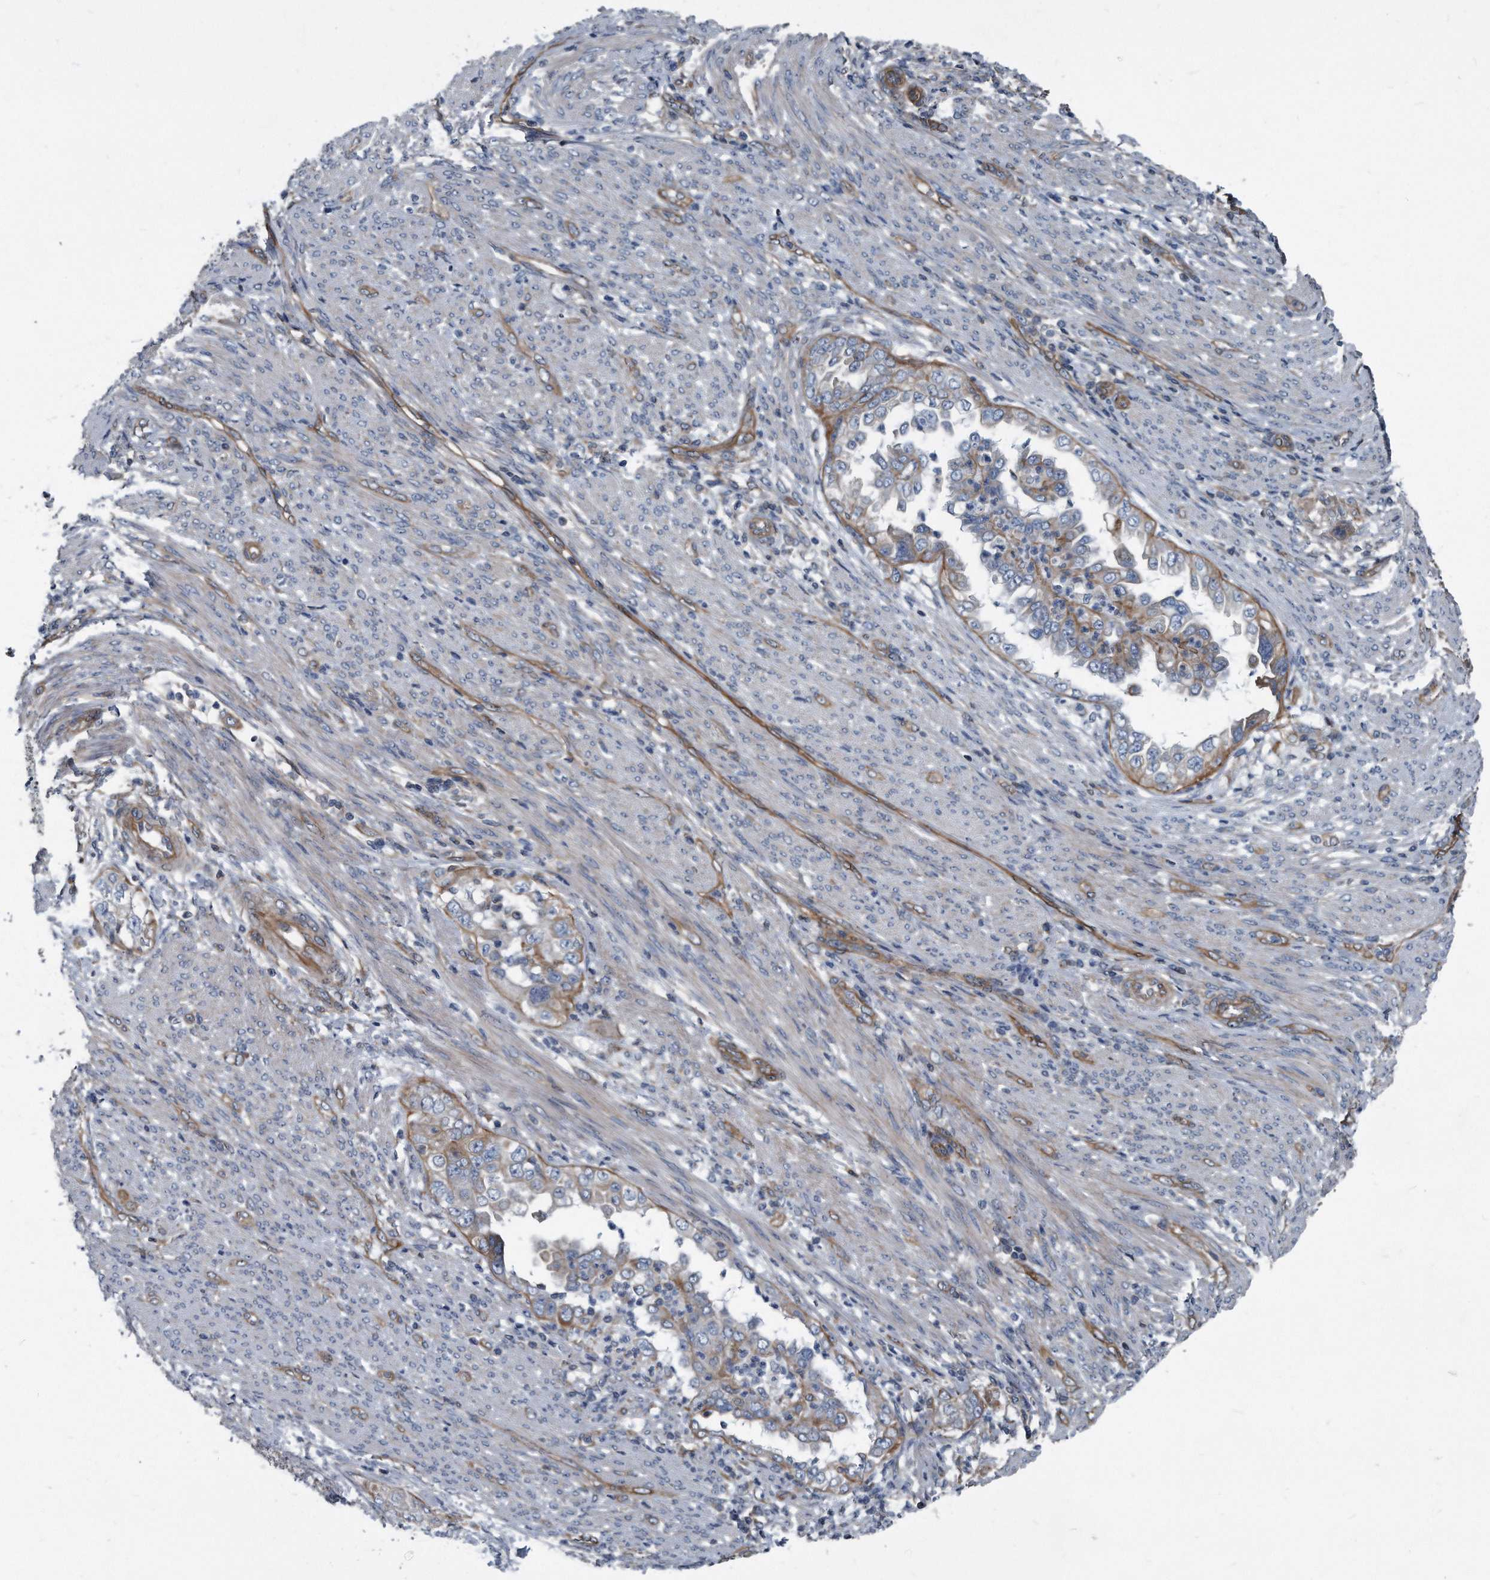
{"staining": {"intensity": "moderate", "quantity": "<25%", "location": "cytoplasmic/membranous"}, "tissue": "endometrial cancer", "cell_type": "Tumor cells", "image_type": "cancer", "snomed": [{"axis": "morphology", "description": "Adenocarcinoma, NOS"}, {"axis": "topography", "description": "Endometrium"}], "caption": "There is low levels of moderate cytoplasmic/membranous positivity in tumor cells of endometrial adenocarcinoma, as demonstrated by immunohistochemical staining (brown color).", "gene": "PLEC", "patient": {"sex": "female", "age": 85}}